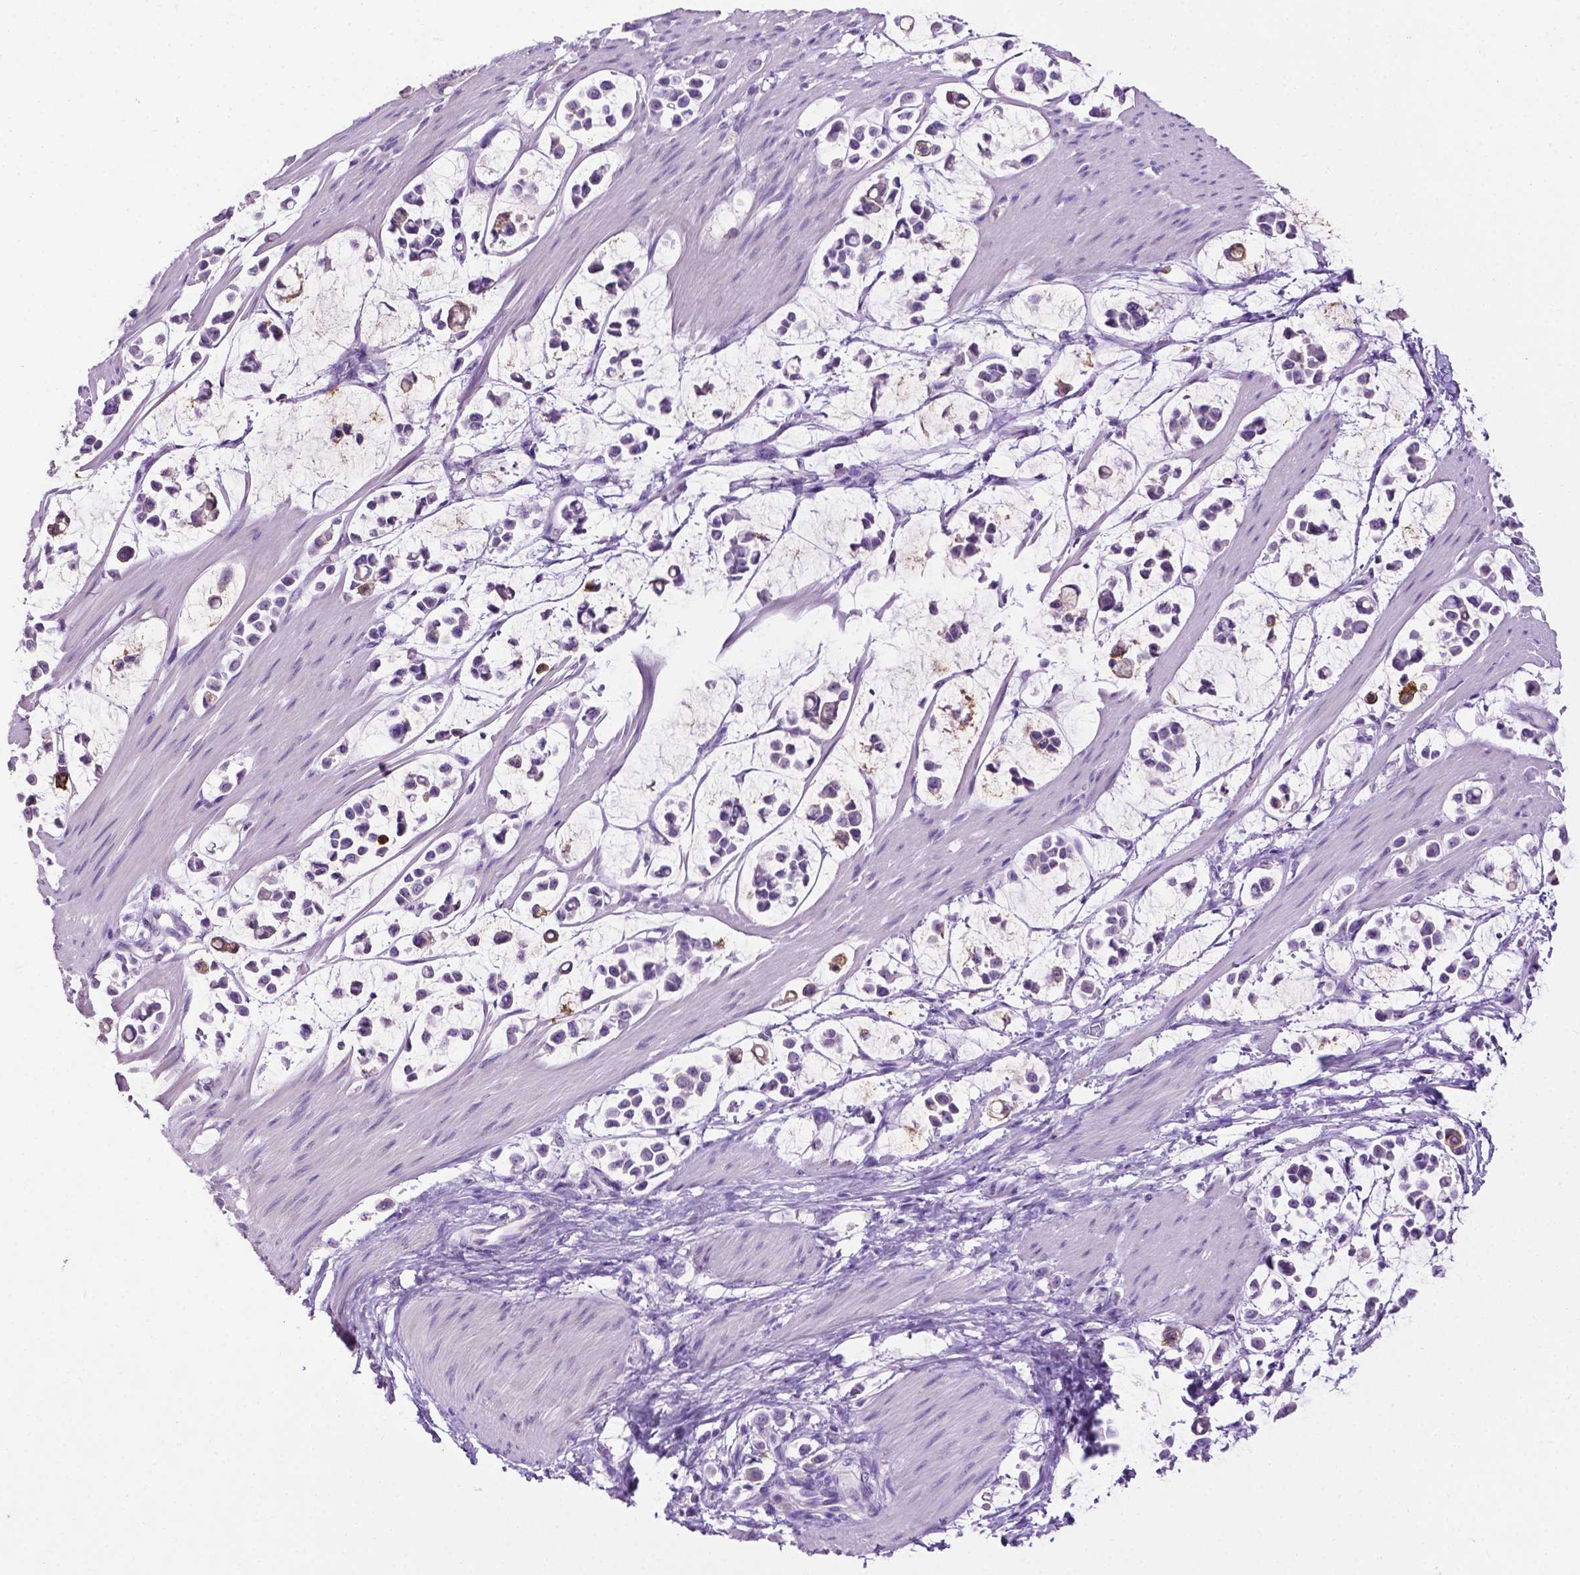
{"staining": {"intensity": "weak", "quantity": "<25%", "location": "cytoplasmic/membranous"}, "tissue": "stomach cancer", "cell_type": "Tumor cells", "image_type": "cancer", "snomed": [{"axis": "morphology", "description": "Adenocarcinoma, NOS"}, {"axis": "topography", "description": "Stomach"}], "caption": "There is no significant expression in tumor cells of adenocarcinoma (stomach).", "gene": "TACSTD2", "patient": {"sex": "male", "age": 82}}